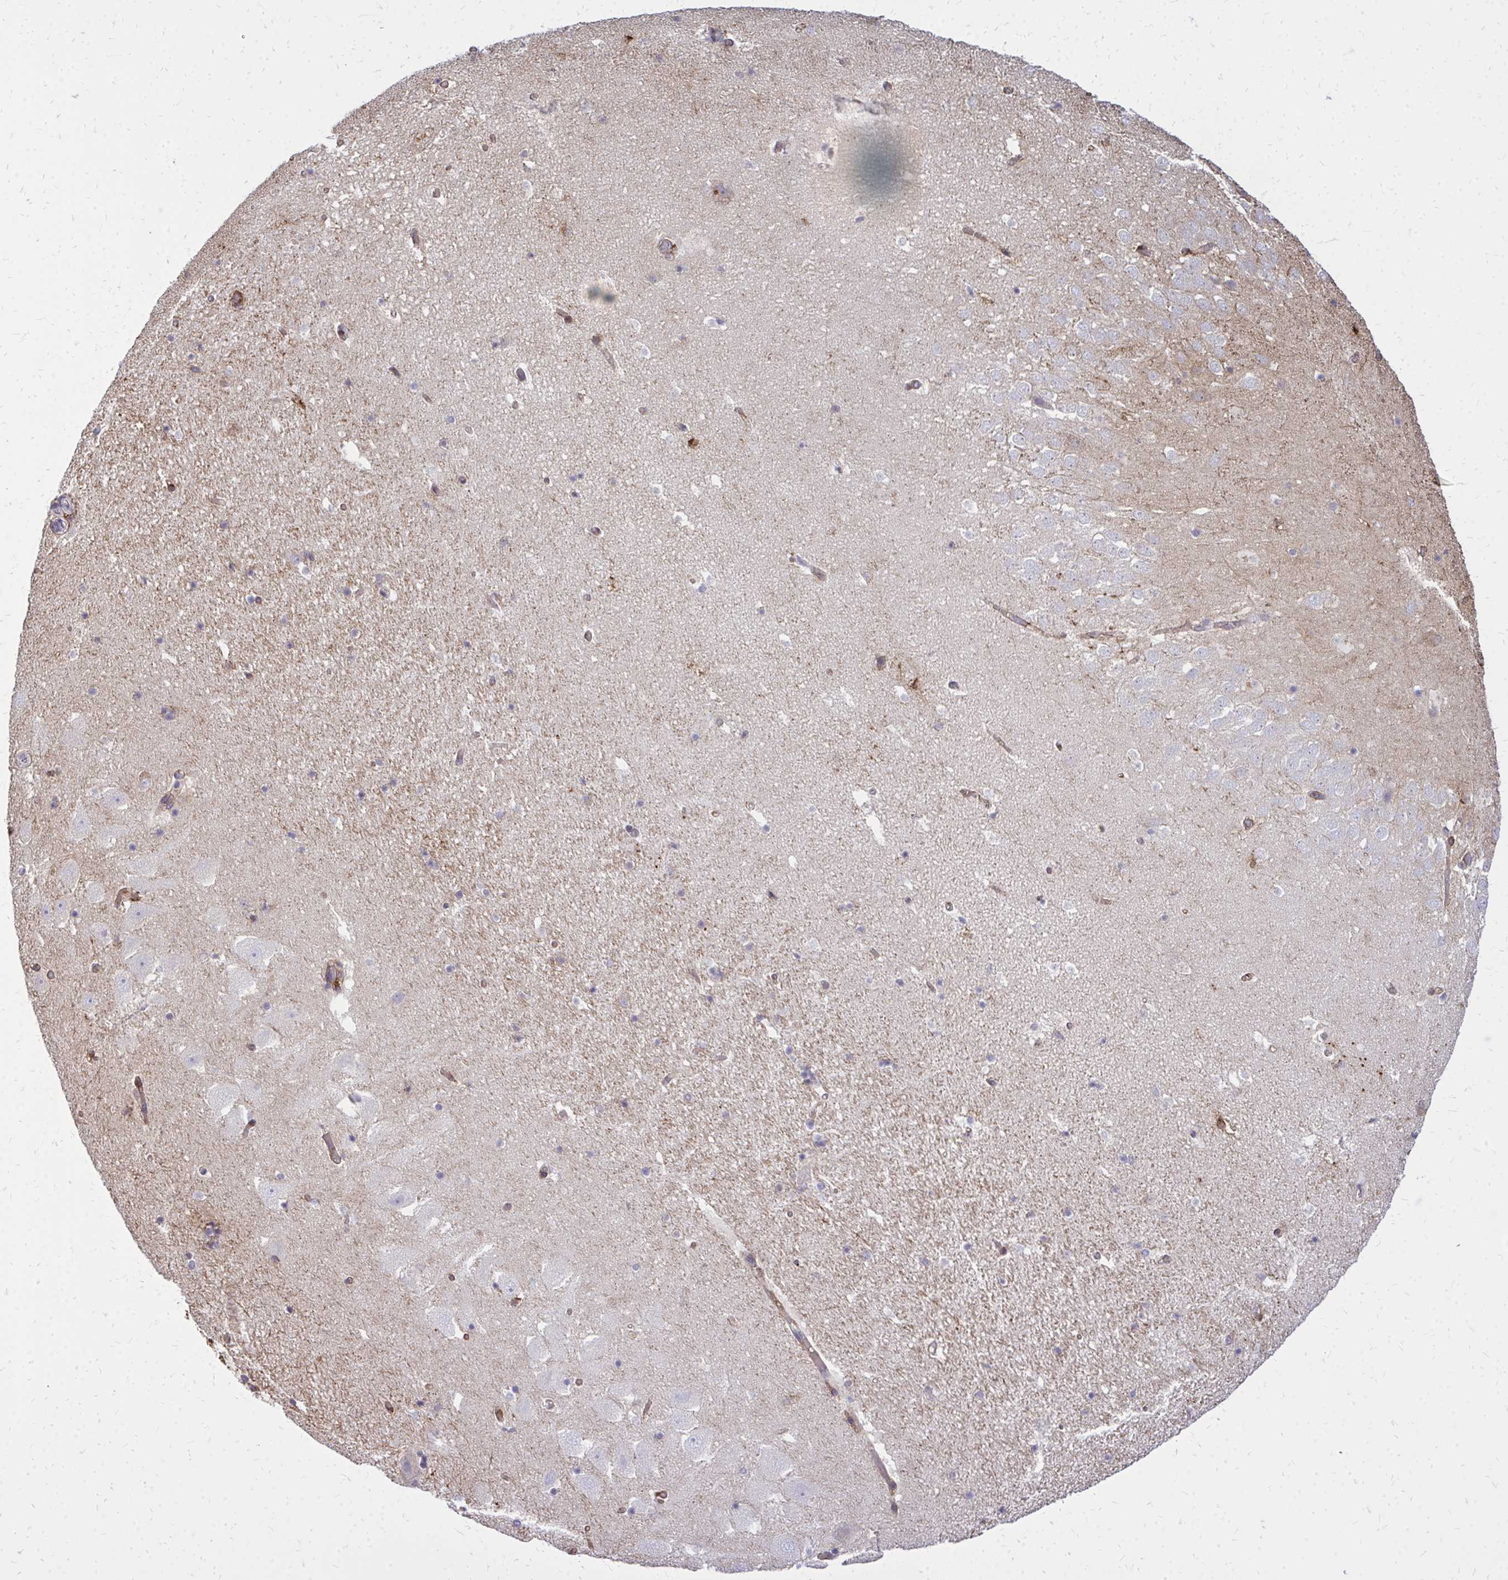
{"staining": {"intensity": "moderate", "quantity": "<25%", "location": "cytoplasmic/membranous"}, "tissue": "hippocampus", "cell_type": "Glial cells", "image_type": "normal", "snomed": [{"axis": "morphology", "description": "Normal tissue, NOS"}, {"axis": "topography", "description": "Hippocampus"}], "caption": "An immunohistochemistry (IHC) image of benign tissue is shown. Protein staining in brown labels moderate cytoplasmic/membranous positivity in hippocampus within glial cells. Immunohistochemistry (ihc) stains the protein in brown and the nuclei are stained blue.", "gene": "MARCKSL1", "patient": {"sex": "female", "age": 42}}